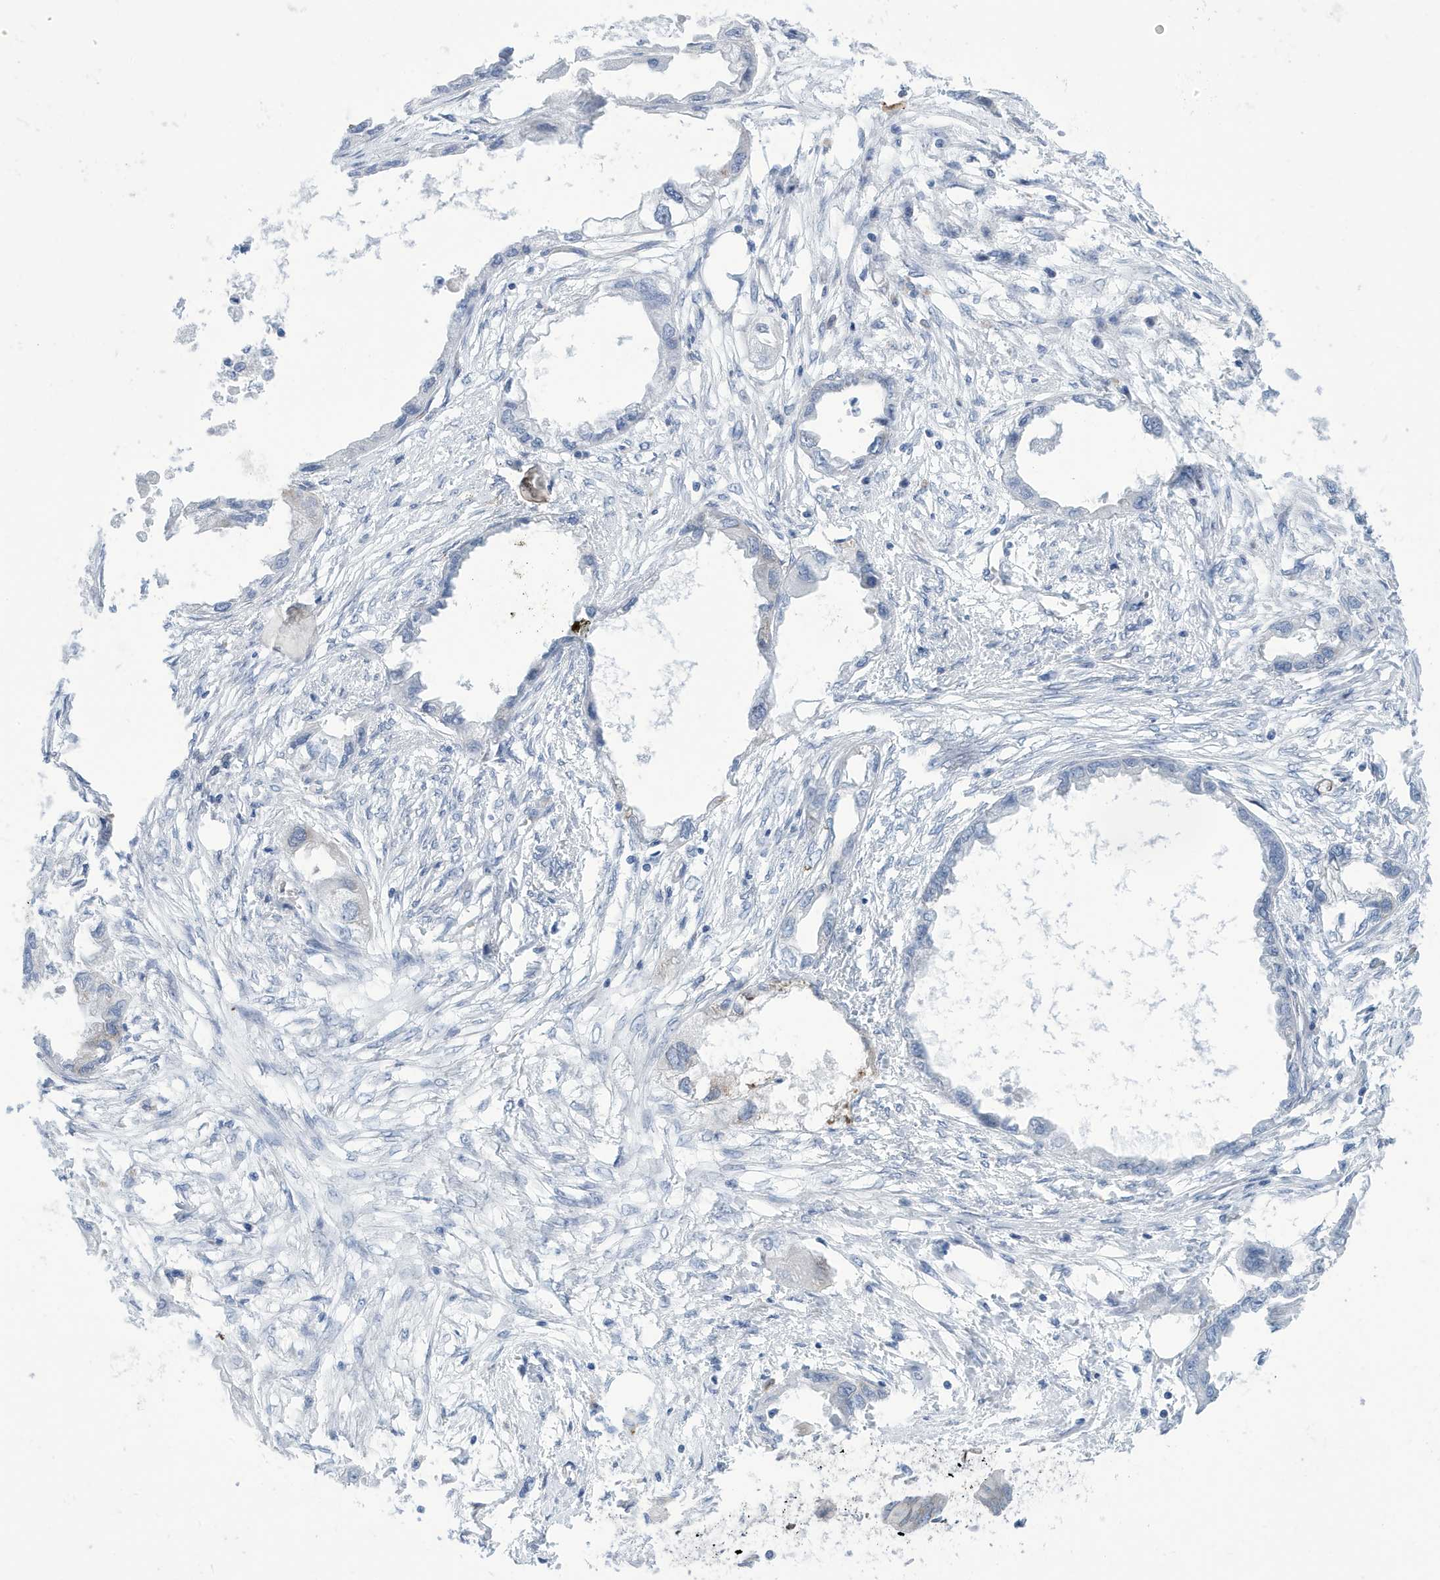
{"staining": {"intensity": "negative", "quantity": "none", "location": "none"}, "tissue": "endometrial cancer", "cell_type": "Tumor cells", "image_type": "cancer", "snomed": [{"axis": "morphology", "description": "Adenocarcinoma, NOS"}, {"axis": "morphology", "description": "Adenocarcinoma, metastatic, NOS"}, {"axis": "topography", "description": "Adipose tissue"}, {"axis": "topography", "description": "Endometrium"}], "caption": "The micrograph displays no staining of tumor cells in endometrial cancer (metastatic adenocarcinoma). (DAB IHC with hematoxylin counter stain).", "gene": "SEMA3F", "patient": {"sex": "female", "age": 67}}